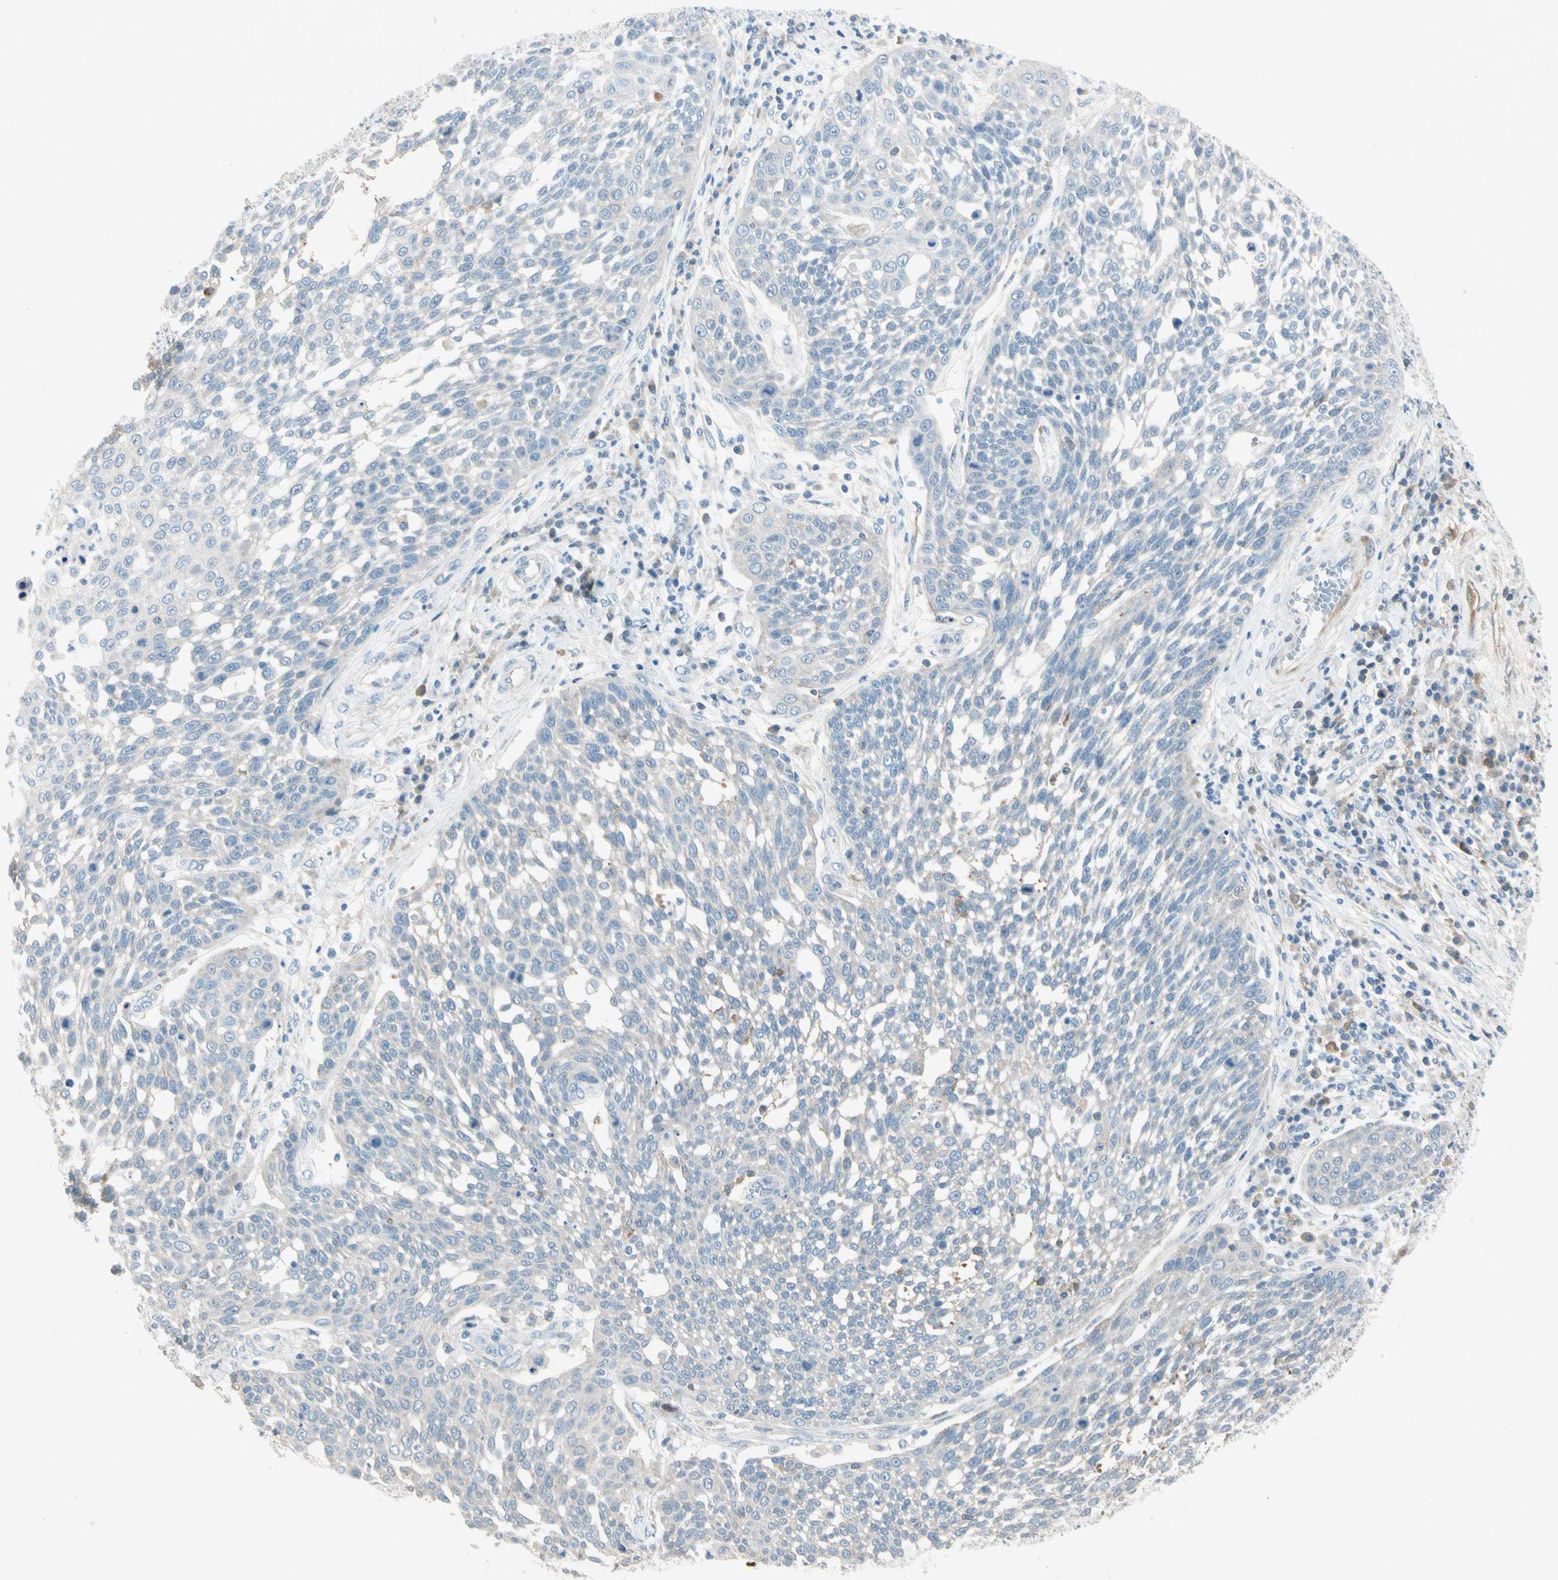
{"staining": {"intensity": "negative", "quantity": "none", "location": "none"}, "tissue": "cervical cancer", "cell_type": "Tumor cells", "image_type": "cancer", "snomed": [{"axis": "morphology", "description": "Squamous cell carcinoma, NOS"}, {"axis": "topography", "description": "Cervix"}], "caption": "Tumor cells show no significant protein staining in cervical squamous cell carcinoma. Brightfield microscopy of immunohistochemistry (IHC) stained with DAB (brown) and hematoxylin (blue), captured at high magnification.", "gene": "SERPIND1", "patient": {"sex": "female", "age": 34}}